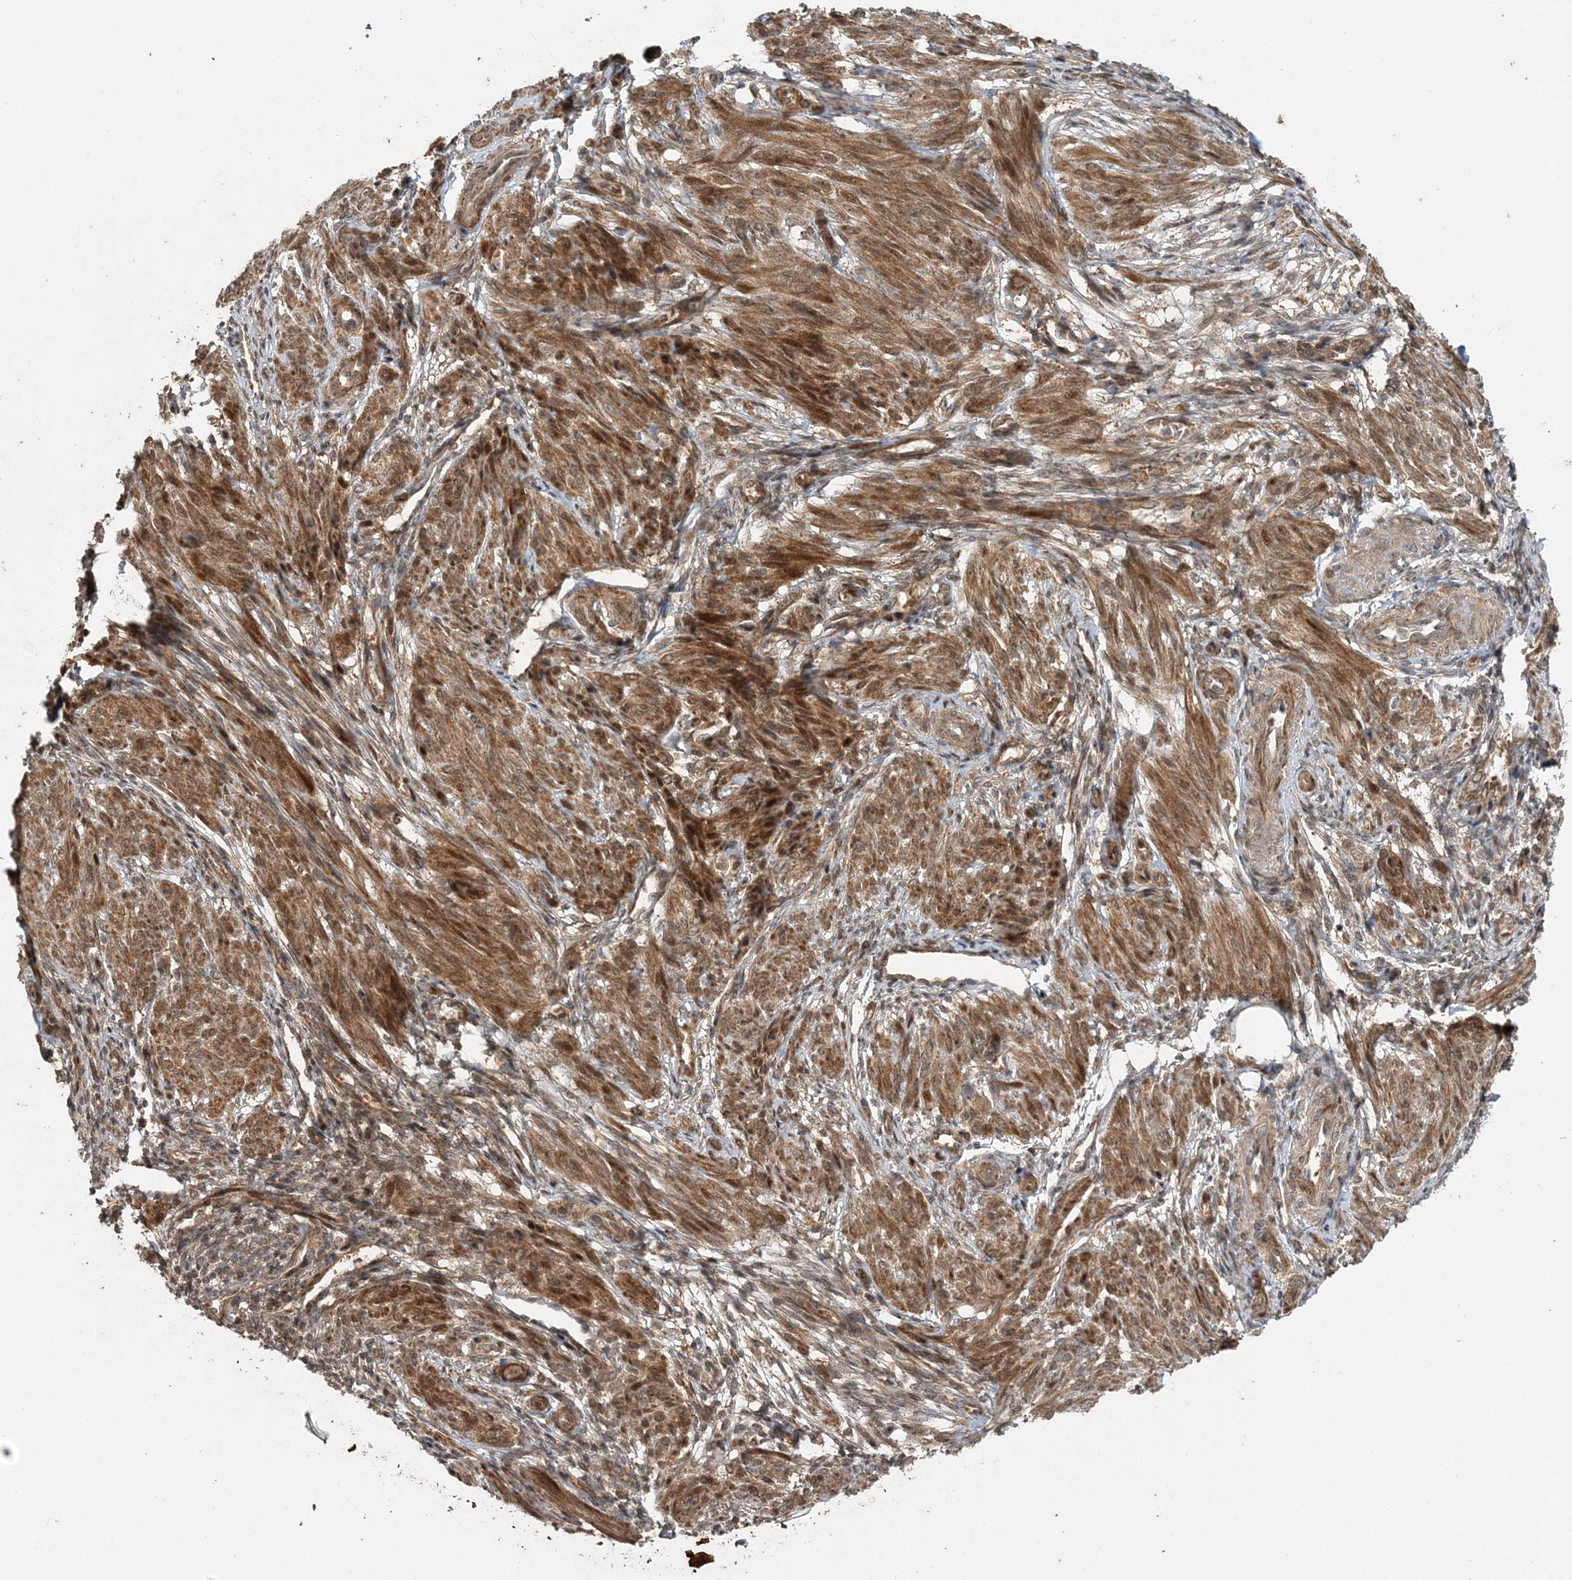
{"staining": {"intensity": "strong", "quantity": "25%-75%", "location": "cytoplasmic/membranous"}, "tissue": "smooth muscle", "cell_type": "Smooth muscle cells", "image_type": "normal", "snomed": [{"axis": "morphology", "description": "Normal tissue, NOS"}, {"axis": "topography", "description": "Smooth muscle"}], "caption": "Immunohistochemistry of benign smooth muscle displays high levels of strong cytoplasmic/membranous expression in about 25%-75% of smooth muscle cells.", "gene": "UBTD2", "patient": {"sex": "female", "age": 39}}